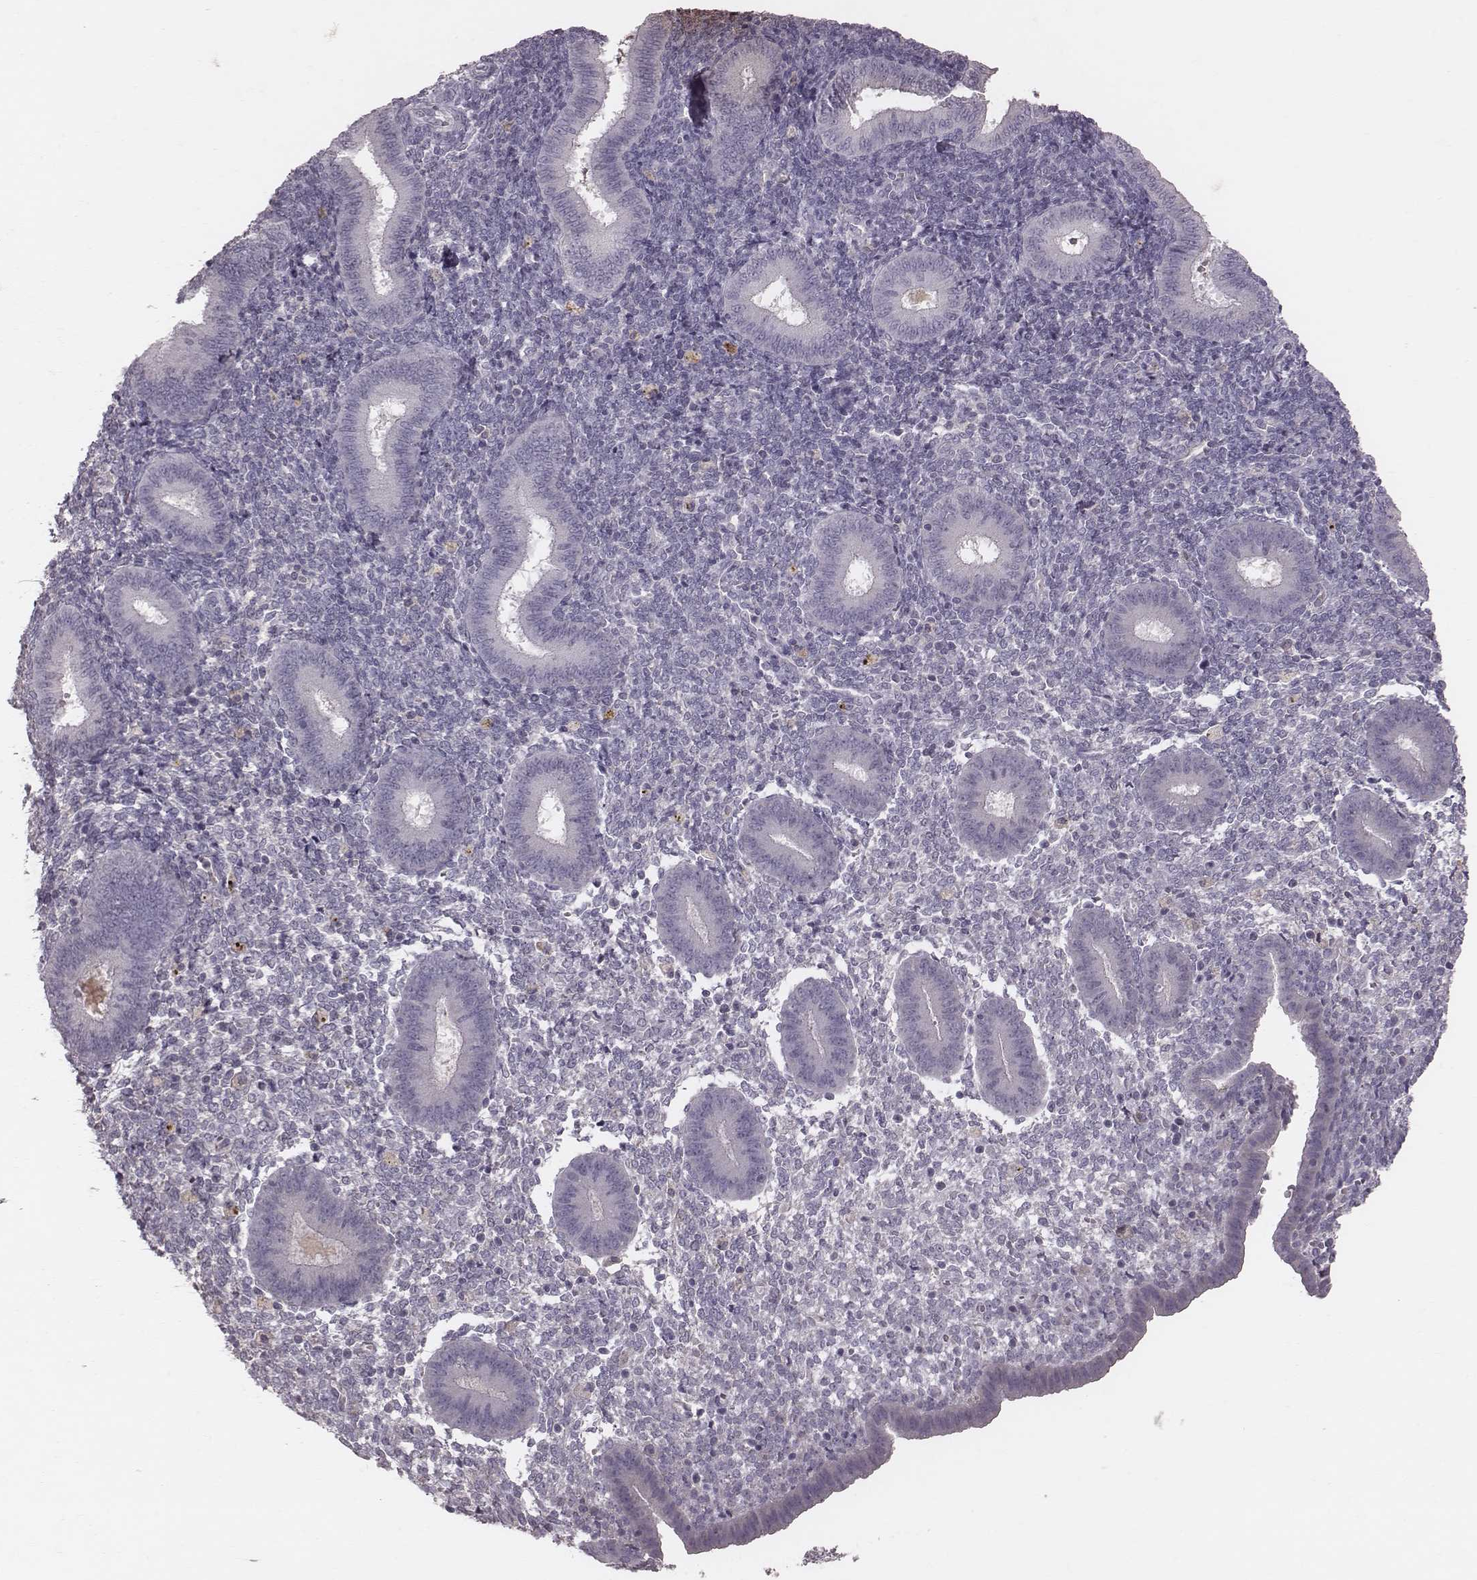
{"staining": {"intensity": "negative", "quantity": "none", "location": "none"}, "tissue": "endometrium", "cell_type": "Cells in endometrial stroma", "image_type": "normal", "snomed": [{"axis": "morphology", "description": "Normal tissue, NOS"}, {"axis": "topography", "description": "Endometrium"}], "caption": "This is a photomicrograph of immunohistochemistry (IHC) staining of unremarkable endometrium, which shows no expression in cells in endometrial stroma. (Brightfield microscopy of DAB IHC at high magnification).", "gene": "CFTR", "patient": {"sex": "female", "age": 25}}